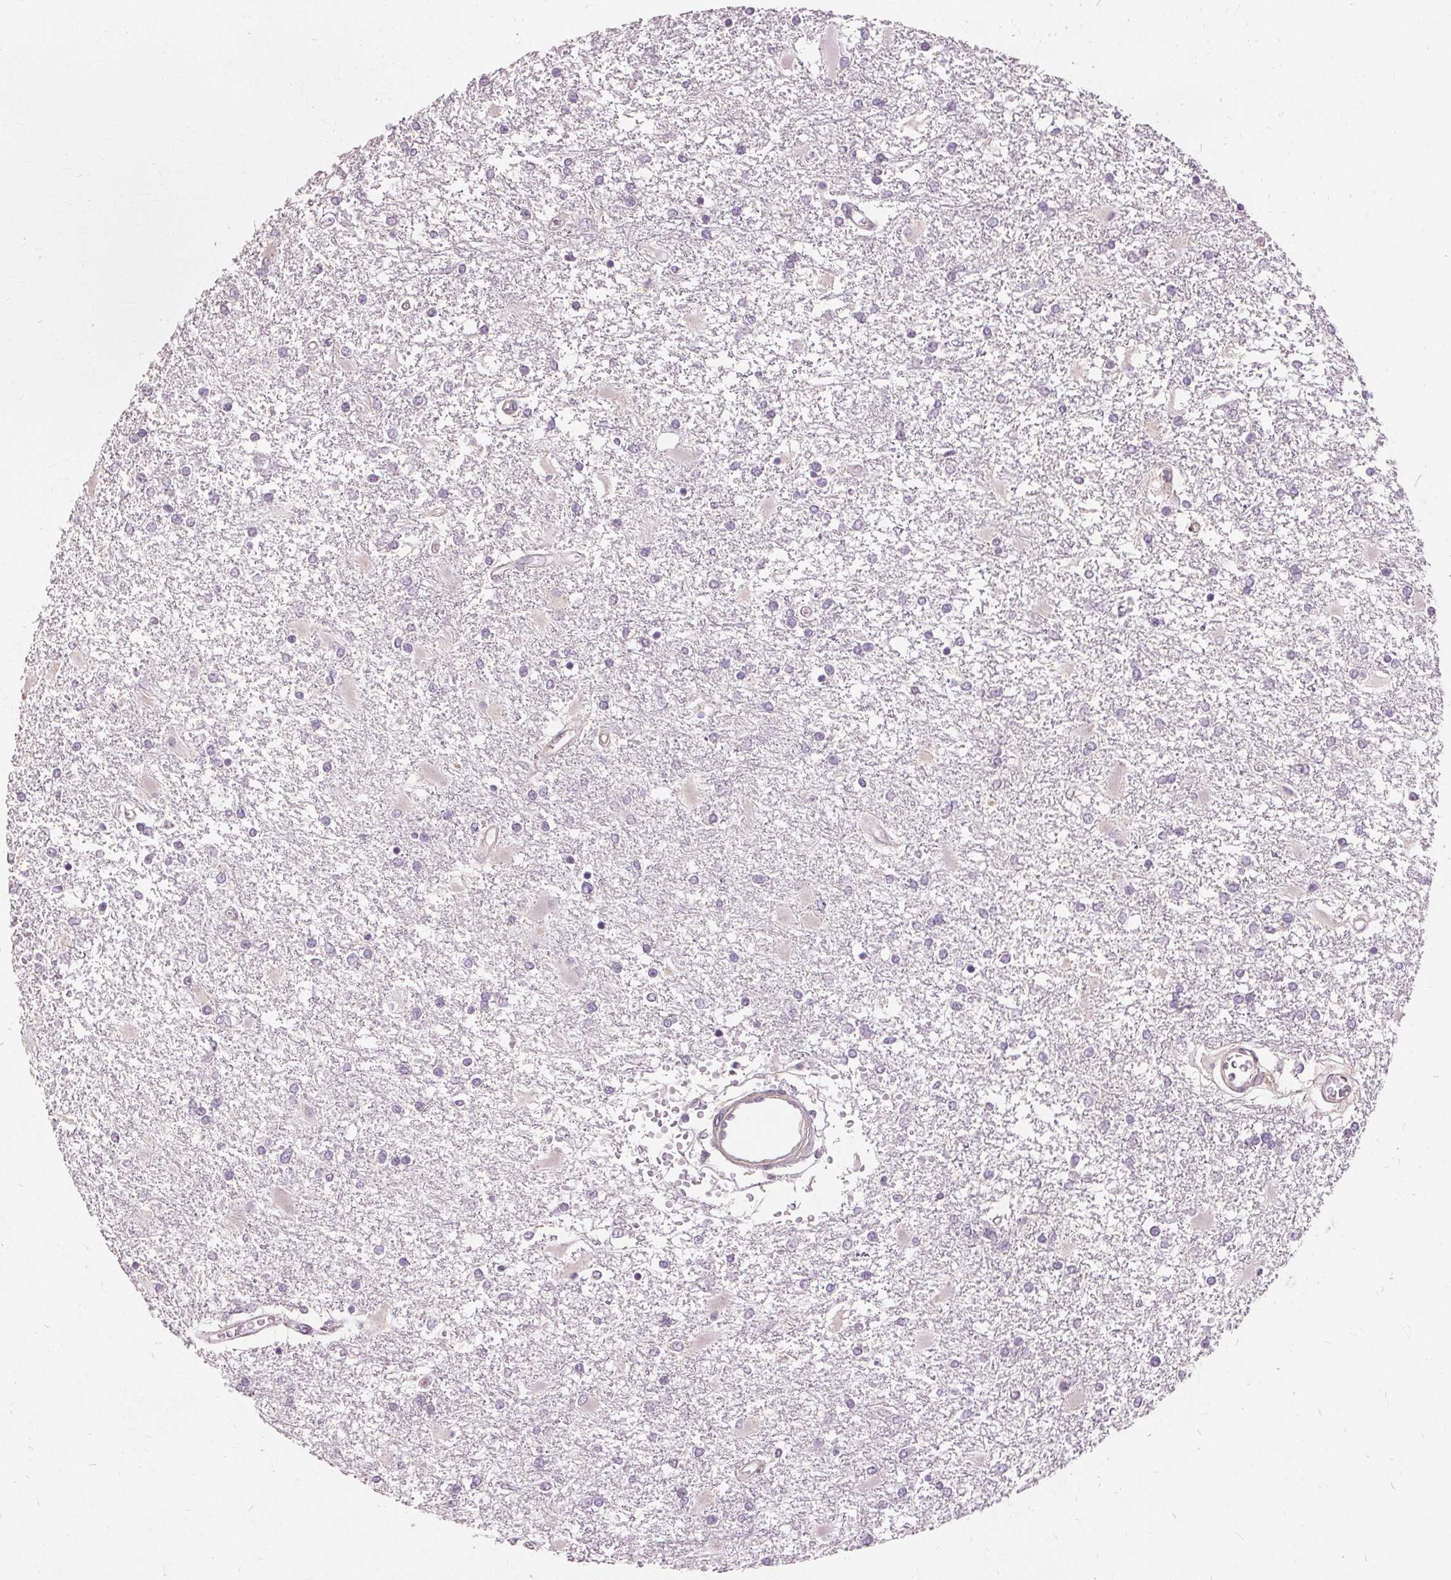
{"staining": {"intensity": "negative", "quantity": "none", "location": "none"}, "tissue": "glioma", "cell_type": "Tumor cells", "image_type": "cancer", "snomed": [{"axis": "morphology", "description": "Glioma, malignant, High grade"}, {"axis": "topography", "description": "Cerebral cortex"}], "caption": "DAB immunohistochemical staining of human malignant high-grade glioma reveals no significant positivity in tumor cells.", "gene": "SIGLEC6", "patient": {"sex": "male", "age": 79}}